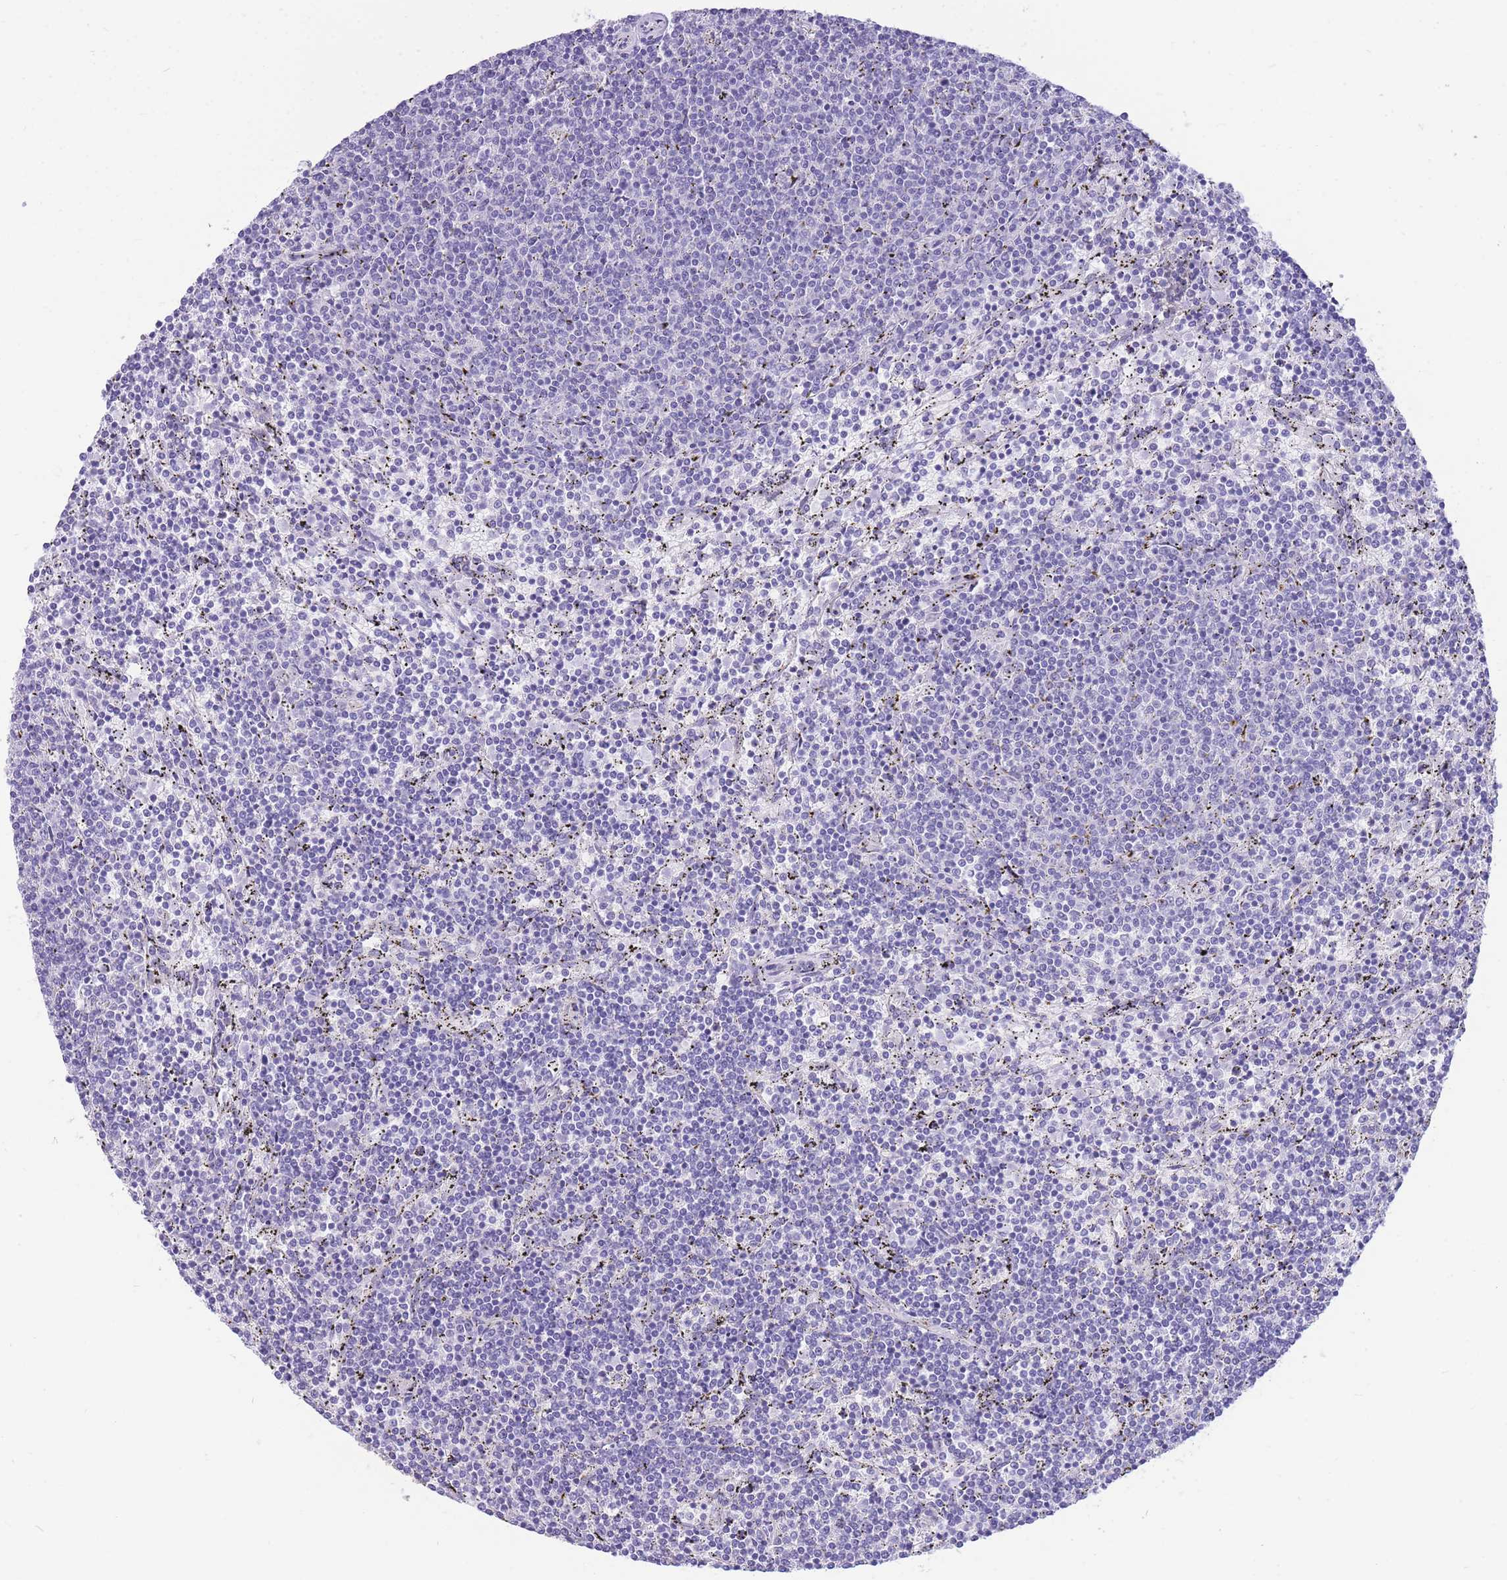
{"staining": {"intensity": "negative", "quantity": "none", "location": "none"}, "tissue": "lymphoma", "cell_type": "Tumor cells", "image_type": "cancer", "snomed": [{"axis": "morphology", "description": "Malignant lymphoma, non-Hodgkin's type, Low grade"}, {"axis": "topography", "description": "Spleen"}], "caption": "The micrograph exhibits no staining of tumor cells in malignant lymphoma, non-Hodgkin's type (low-grade). (Stains: DAB immunohistochemistry with hematoxylin counter stain, Microscopy: brightfield microscopy at high magnification).", "gene": "ZNF311", "patient": {"sex": "female", "age": 50}}